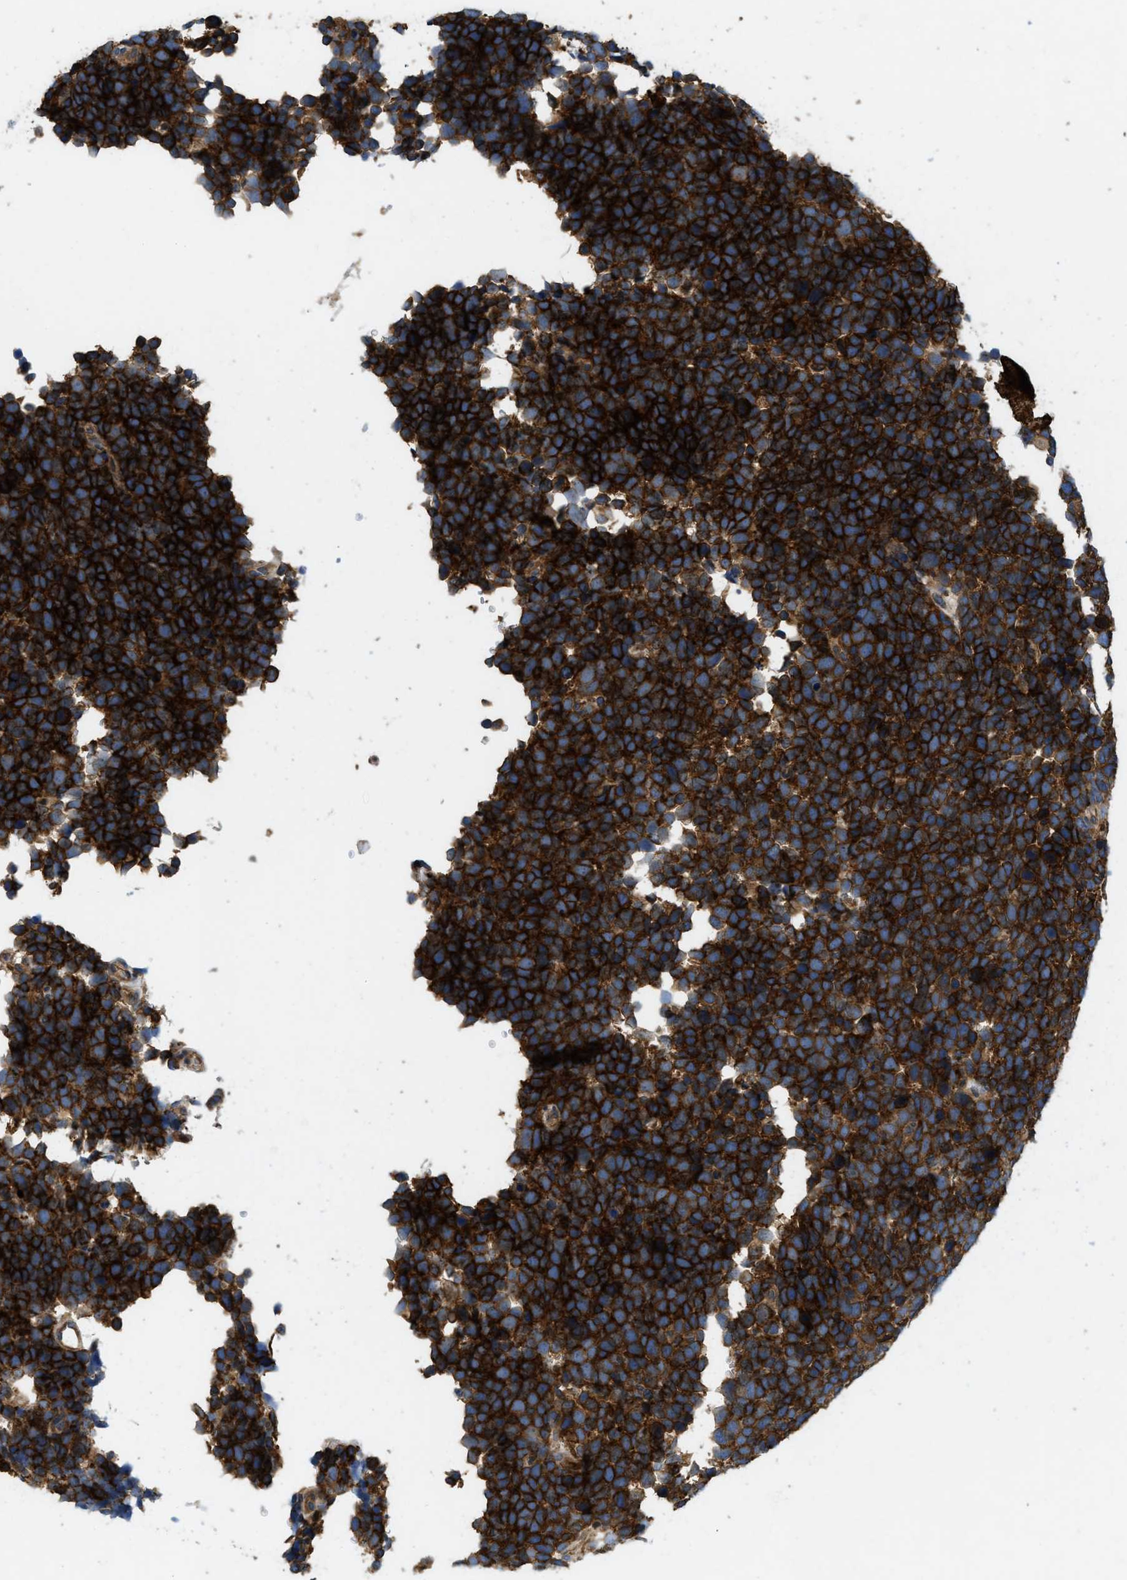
{"staining": {"intensity": "strong", "quantity": ">75%", "location": "cytoplasmic/membranous"}, "tissue": "urothelial cancer", "cell_type": "Tumor cells", "image_type": "cancer", "snomed": [{"axis": "morphology", "description": "Urothelial carcinoma, High grade"}, {"axis": "topography", "description": "Urinary bladder"}], "caption": "This photomicrograph exhibits IHC staining of human urothelial cancer, with high strong cytoplasmic/membranous expression in about >75% of tumor cells.", "gene": "CNNM3", "patient": {"sex": "female", "age": 82}}